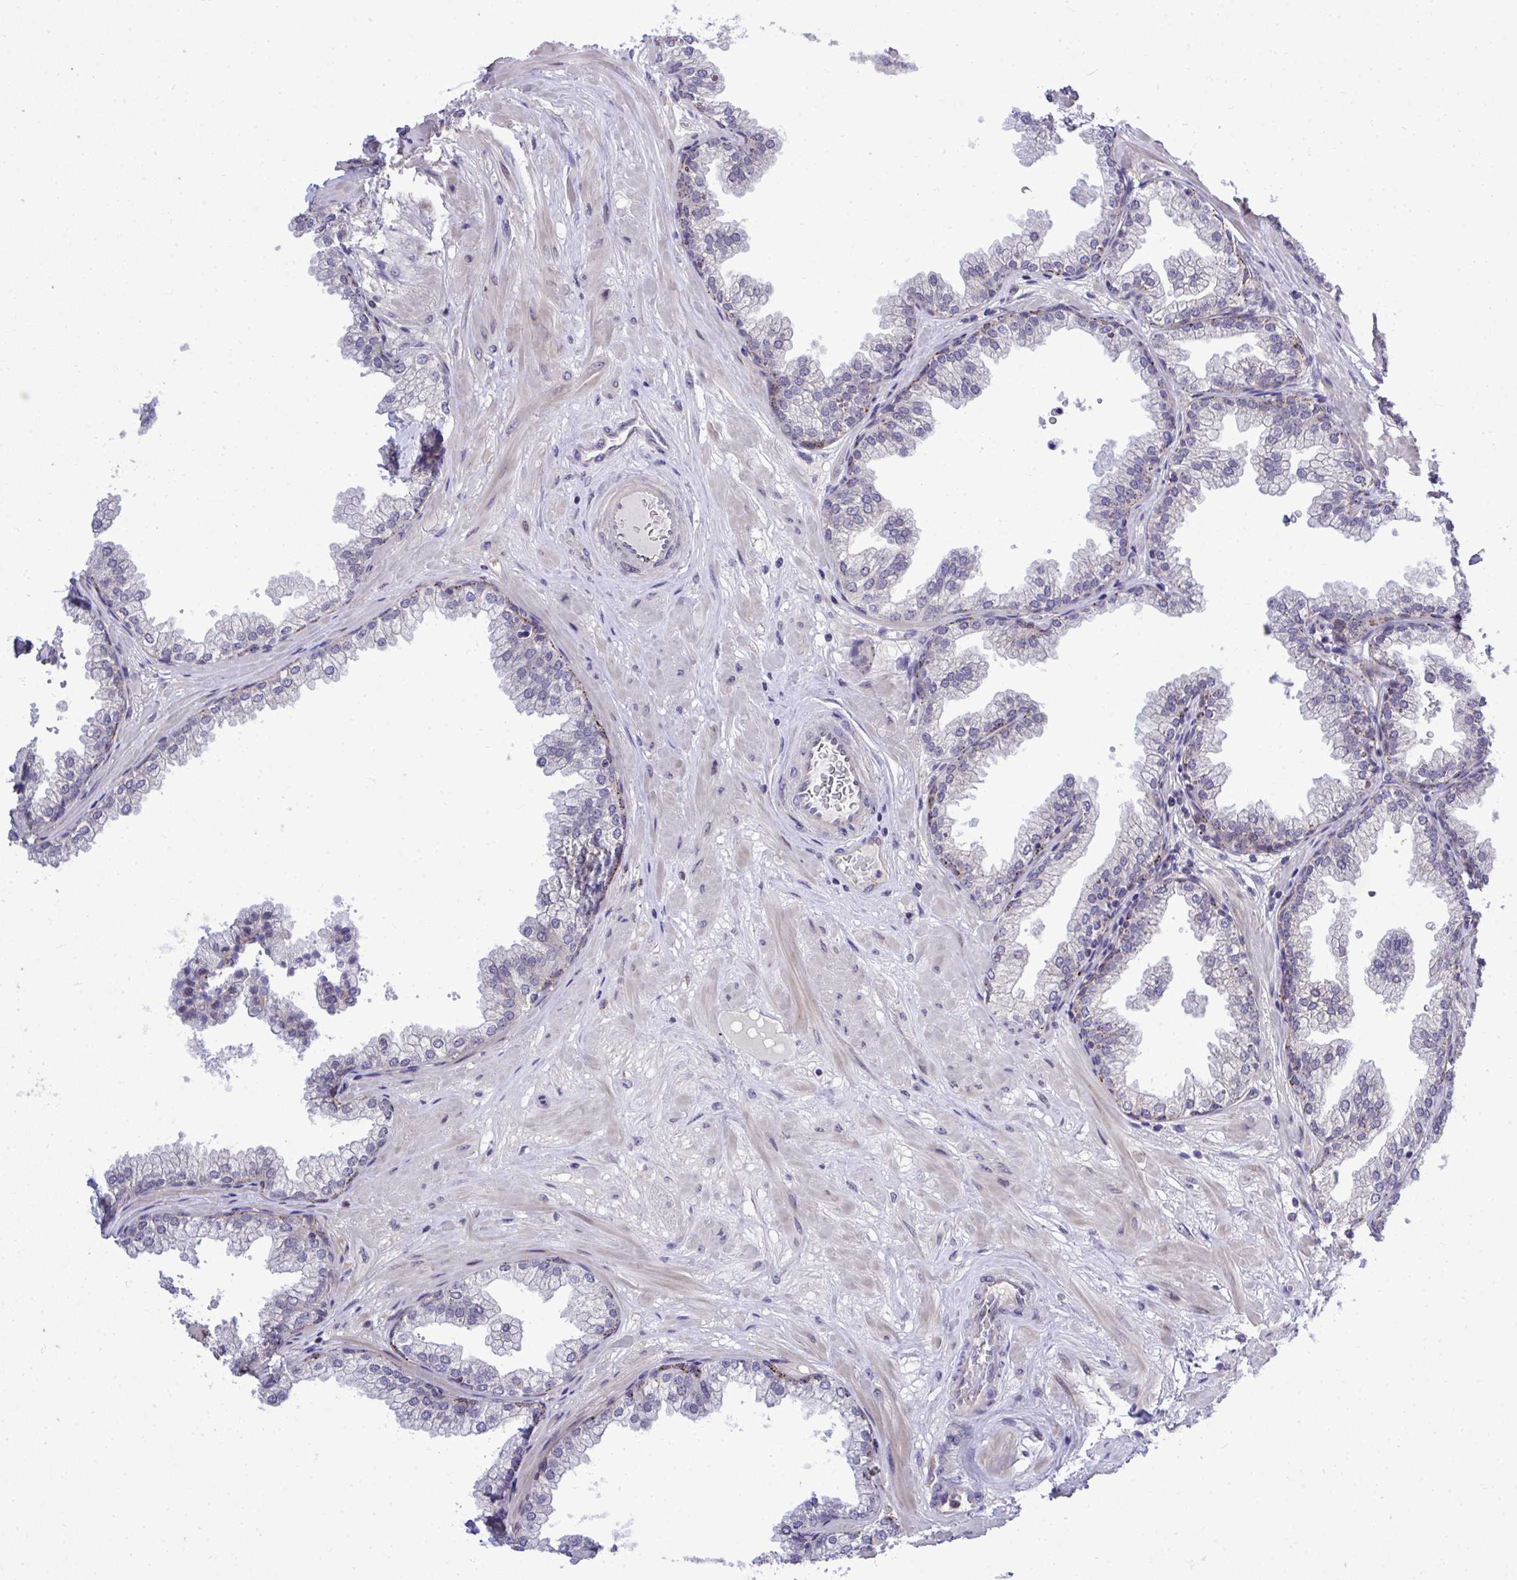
{"staining": {"intensity": "weak", "quantity": "<25%", "location": "cytoplasmic/membranous"}, "tissue": "prostate", "cell_type": "Glandular cells", "image_type": "normal", "snomed": [{"axis": "morphology", "description": "Normal tissue, NOS"}, {"axis": "topography", "description": "Prostate"}], "caption": "This is an IHC photomicrograph of normal human prostate. There is no positivity in glandular cells.", "gene": "XAF1", "patient": {"sex": "male", "age": 37}}